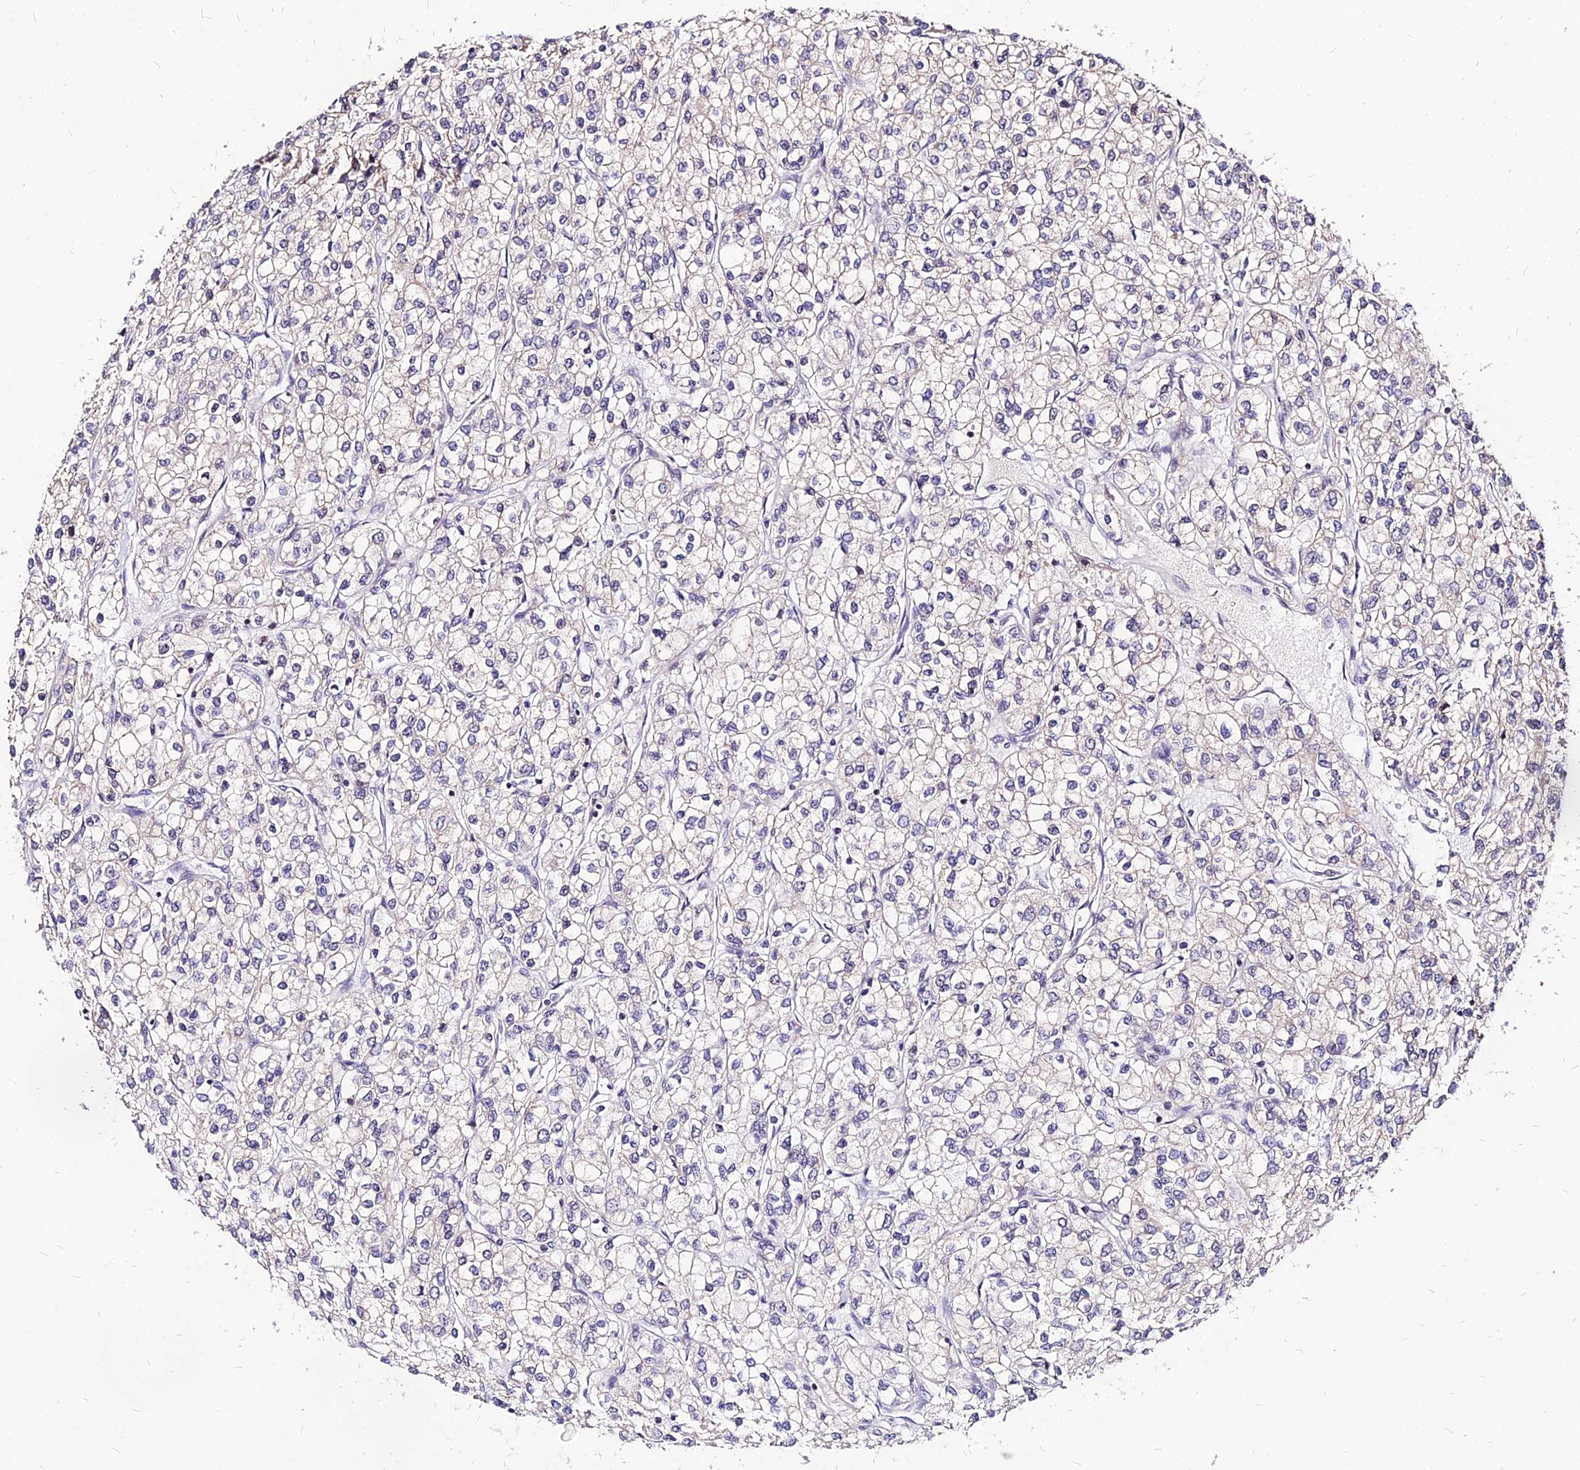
{"staining": {"intensity": "negative", "quantity": "none", "location": "none"}, "tissue": "renal cancer", "cell_type": "Tumor cells", "image_type": "cancer", "snomed": [{"axis": "morphology", "description": "Adenocarcinoma, NOS"}, {"axis": "topography", "description": "Kidney"}], "caption": "Renal cancer (adenocarcinoma) was stained to show a protein in brown. There is no significant positivity in tumor cells.", "gene": "DDX55", "patient": {"sex": "male", "age": 80}}